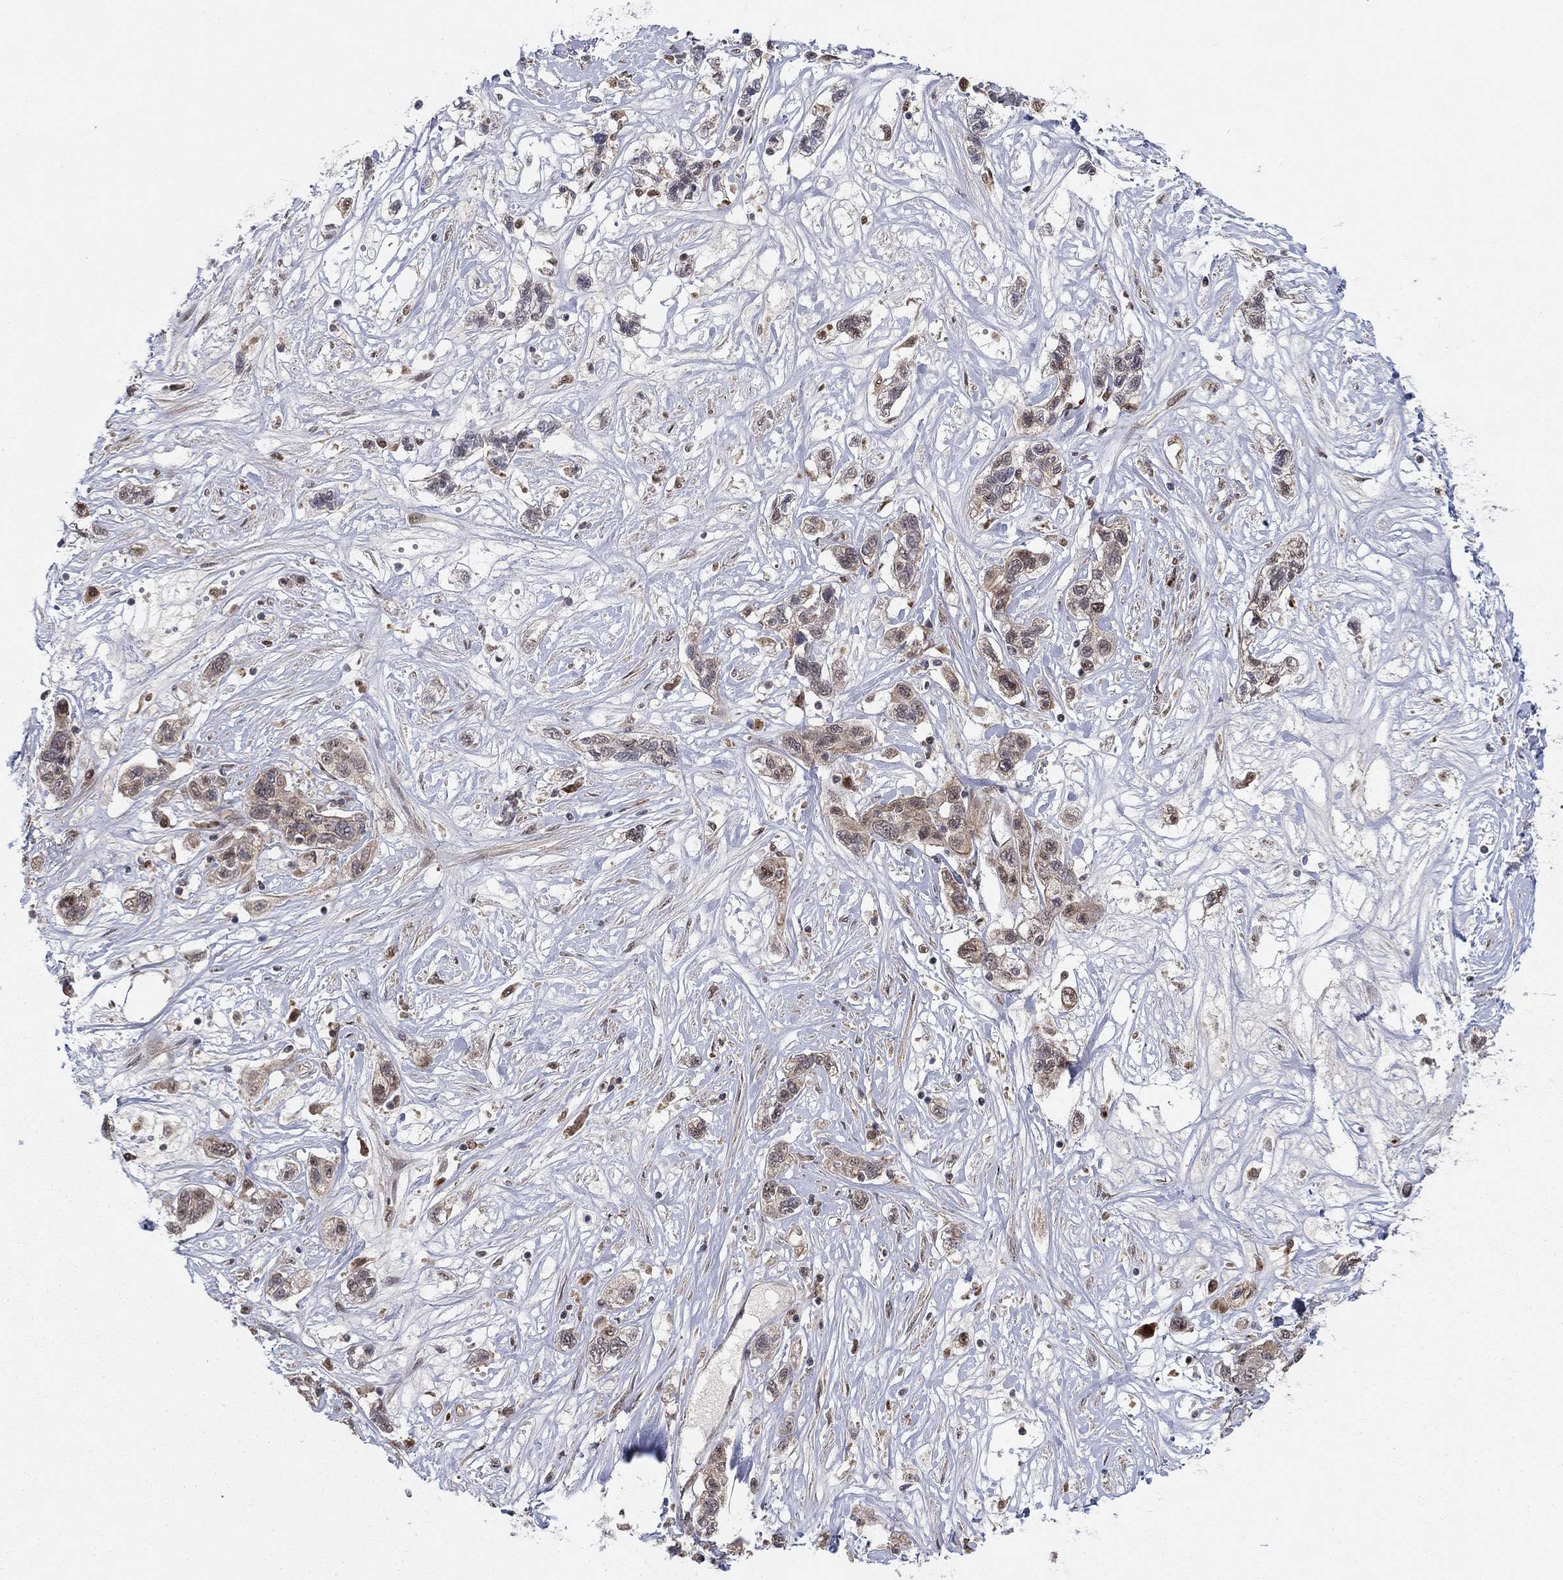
{"staining": {"intensity": "moderate", "quantity": "25%-75%", "location": "cytoplasmic/membranous"}, "tissue": "liver cancer", "cell_type": "Tumor cells", "image_type": "cancer", "snomed": [{"axis": "morphology", "description": "Adenocarcinoma, NOS"}, {"axis": "morphology", "description": "Cholangiocarcinoma"}, {"axis": "topography", "description": "Liver"}], "caption": "Liver cancer stained with DAB (3,3'-diaminobenzidine) immunohistochemistry demonstrates medium levels of moderate cytoplasmic/membranous positivity in about 25%-75% of tumor cells.", "gene": "ZNF395", "patient": {"sex": "male", "age": 64}}